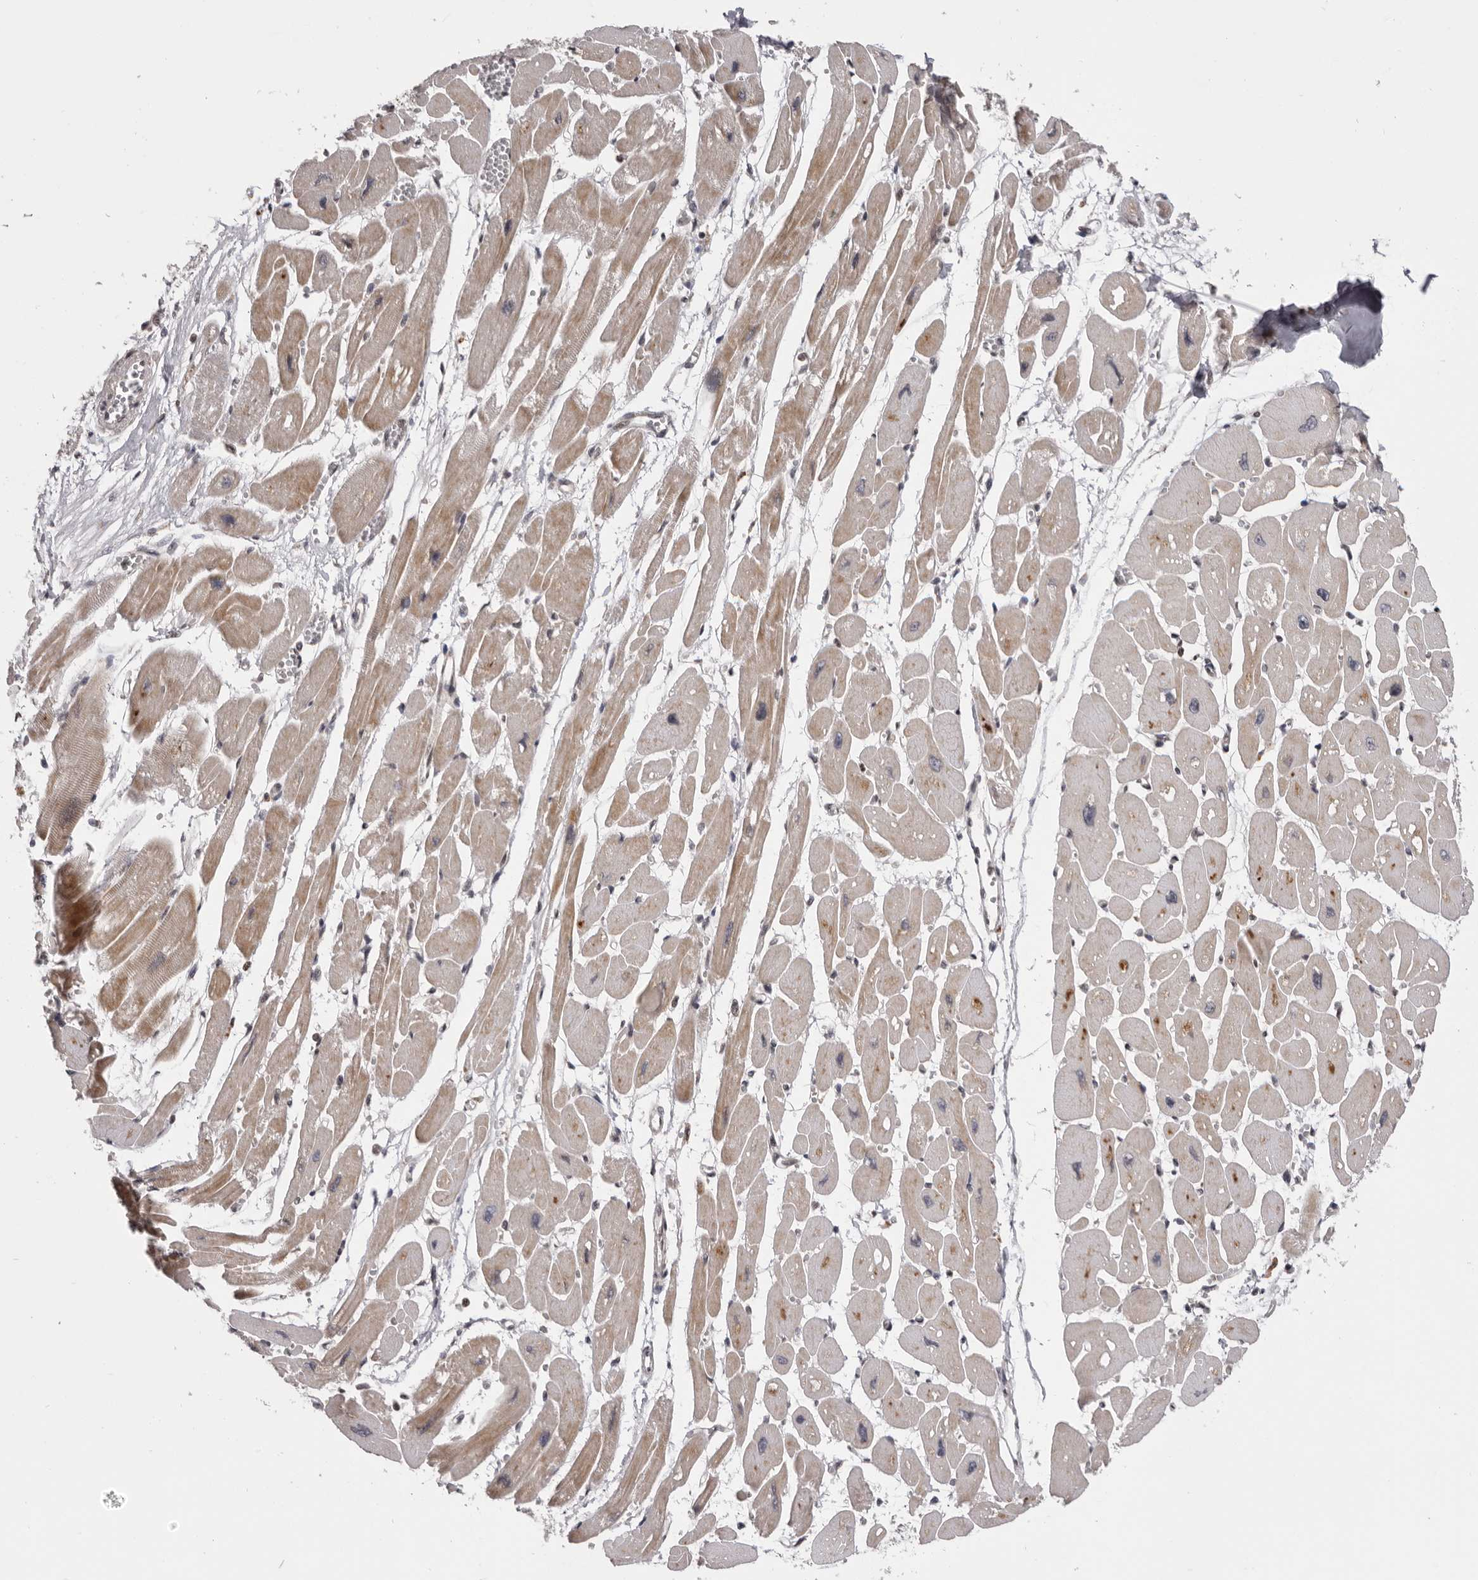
{"staining": {"intensity": "moderate", "quantity": ">75%", "location": "cytoplasmic/membranous"}, "tissue": "heart muscle", "cell_type": "Cardiomyocytes", "image_type": "normal", "snomed": [{"axis": "morphology", "description": "Normal tissue, NOS"}, {"axis": "topography", "description": "Heart"}], "caption": "Immunohistochemistry (IHC) image of benign heart muscle stained for a protein (brown), which reveals medium levels of moderate cytoplasmic/membranous positivity in about >75% of cardiomyocytes.", "gene": "AZIN1", "patient": {"sex": "female", "age": 54}}